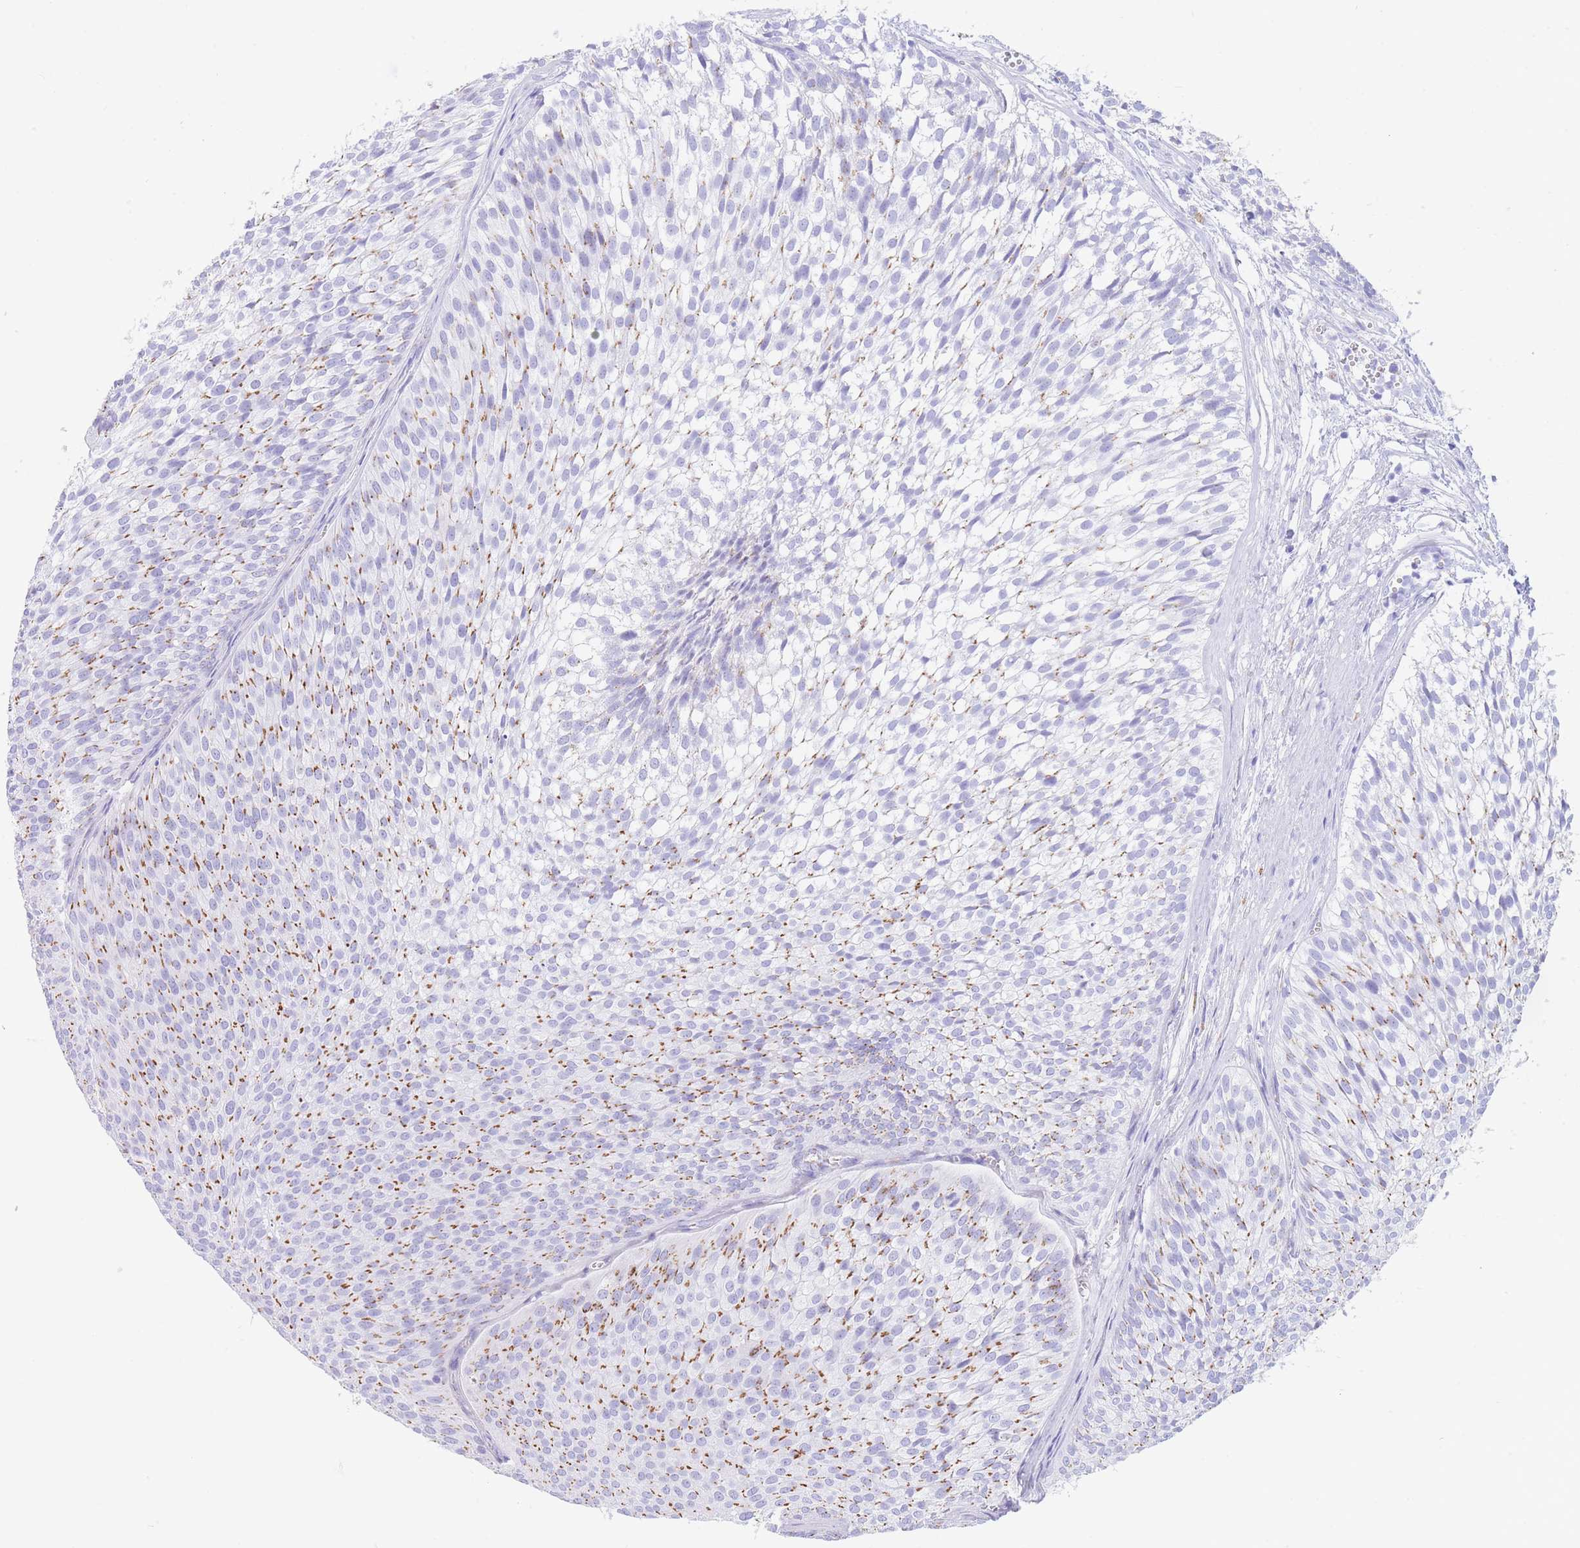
{"staining": {"intensity": "moderate", "quantity": "25%-75%", "location": "cytoplasmic/membranous"}, "tissue": "urothelial cancer", "cell_type": "Tumor cells", "image_type": "cancer", "snomed": [{"axis": "morphology", "description": "Urothelial carcinoma, Low grade"}, {"axis": "topography", "description": "Urinary bladder"}], "caption": "Immunohistochemistry (IHC) photomicrograph of human low-grade urothelial carcinoma stained for a protein (brown), which reveals medium levels of moderate cytoplasmic/membranous staining in approximately 25%-75% of tumor cells.", "gene": "FAM3C", "patient": {"sex": "male", "age": 91}}